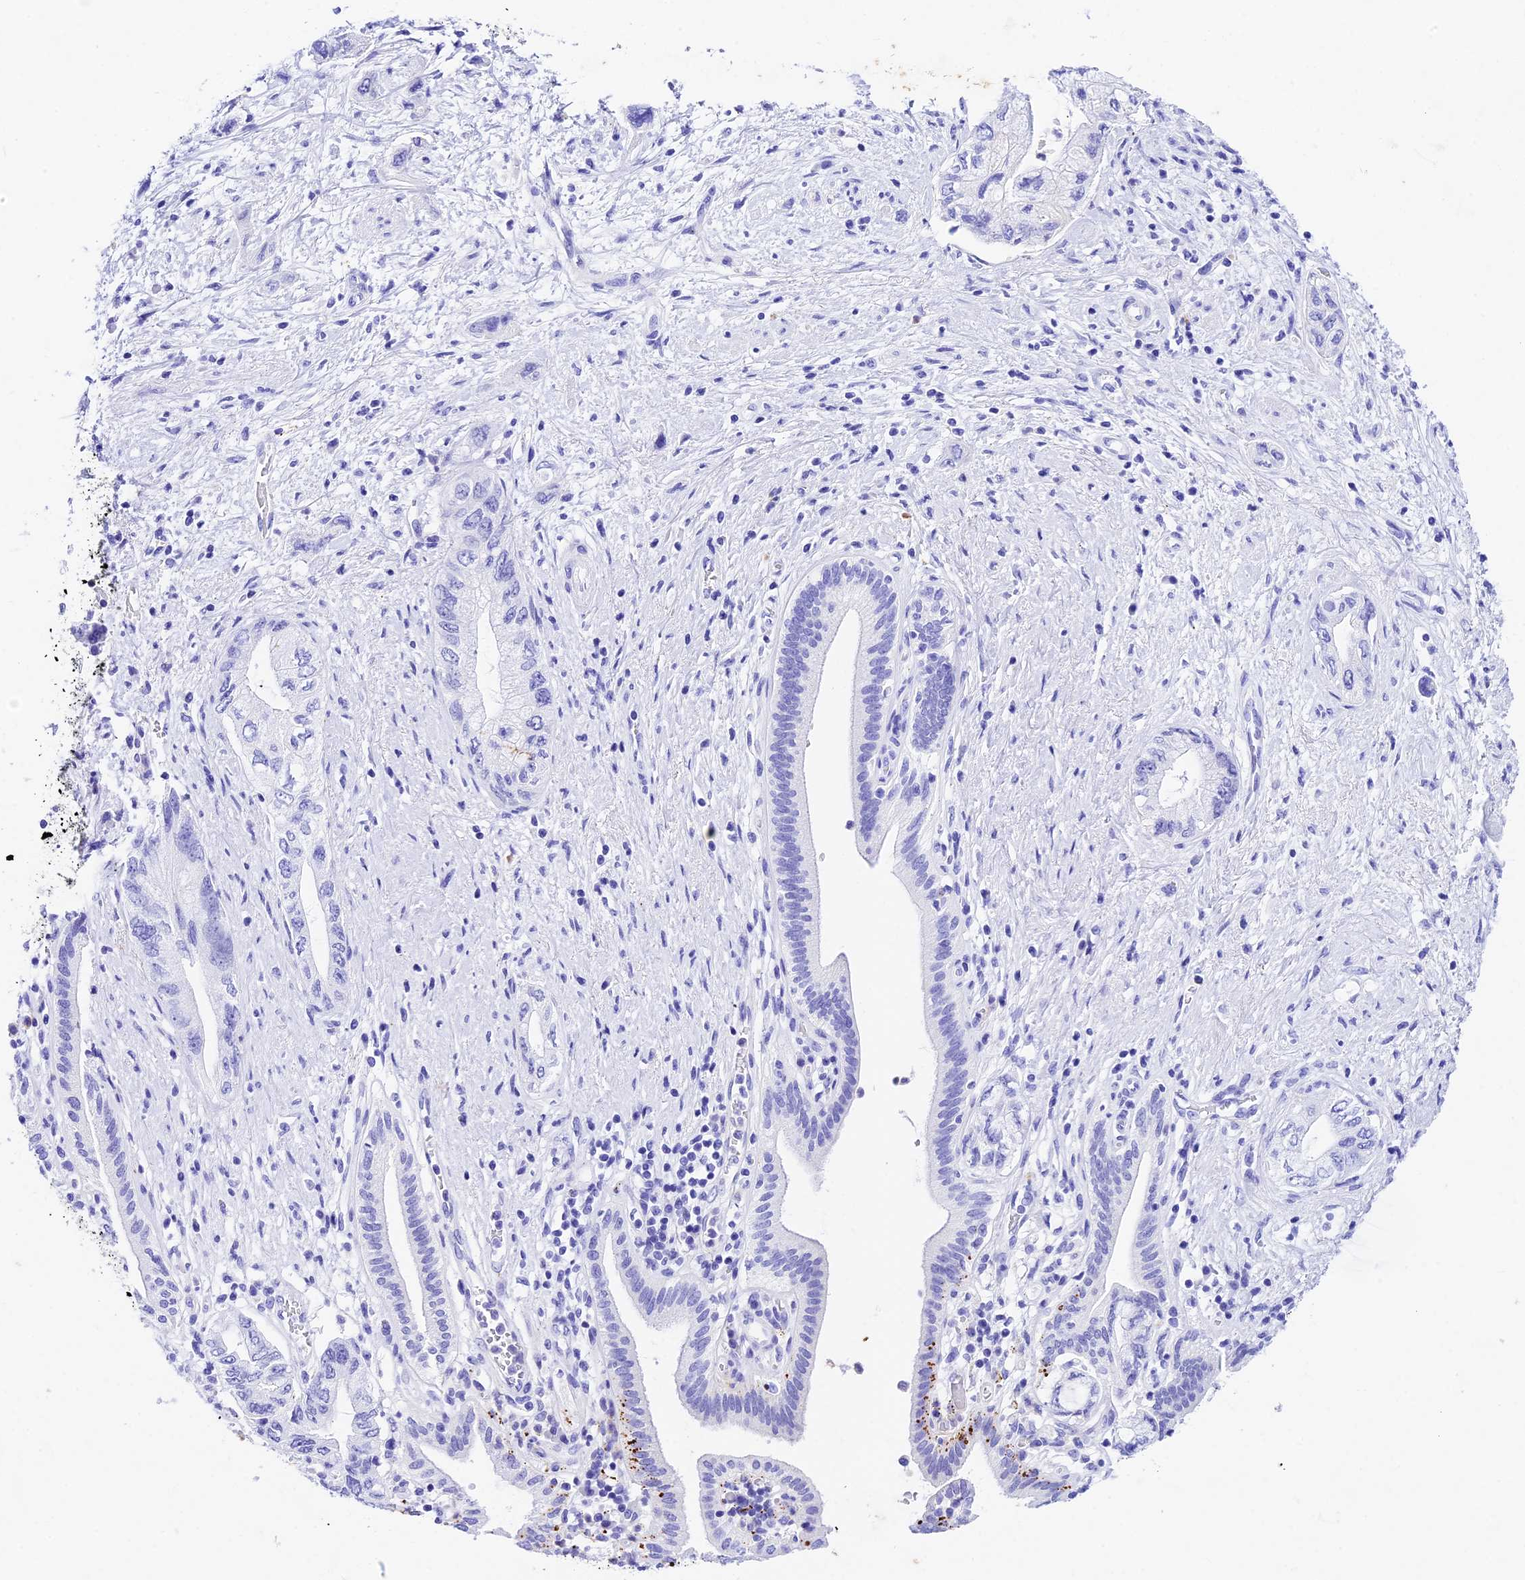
{"staining": {"intensity": "negative", "quantity": "none", "location": "none"}, "tissue": "pancreatic cancer", "cell_type": "Tumor cells", "image_type": "cancer", "snomed": [{"axis": "morphology", "description": "Adenocarcinoma, NOS"}, {"axis": "topography", "description": "Pancreas"}], "caption": "Immunohistochemical staining of adenocarcinoma (pancreatic) reveals no significant positivity in tumor cells.", "gene": "PSG11", "patient": {"sex": "female", "age": 73}}